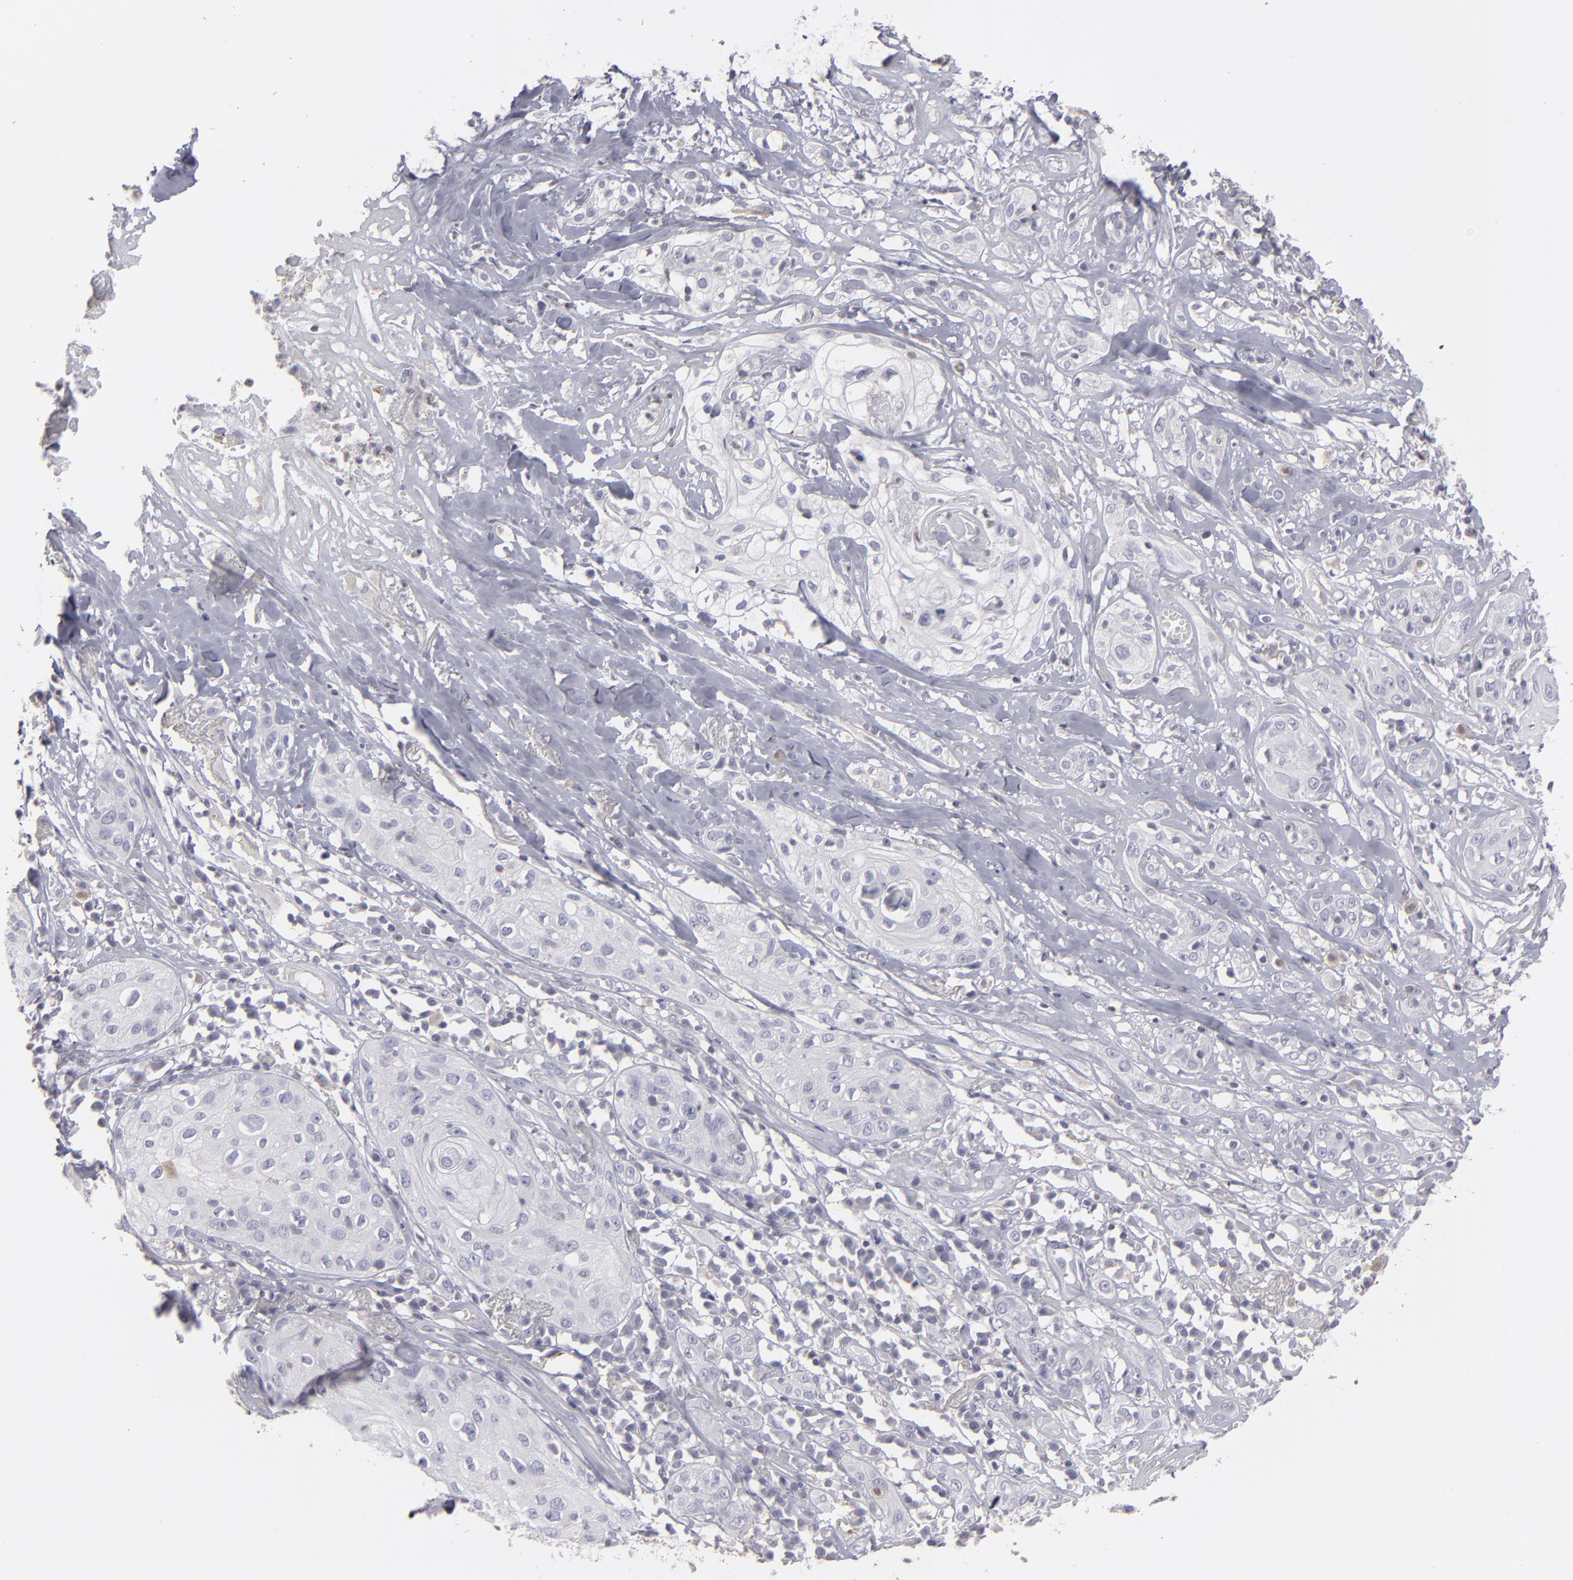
{"staining": {"intensity": "negative", "quantity": "none", "location": "none"}, "tissue": "skin cancer", "cell_type": "Tumor cells", "image_type": "cancer", "snomed": [{"axis": "morphology", "description": "Squamous cell carcinoma, NOS"}, {"axis": "topography", "description": "Skin"}], "caption": "Human skin cancer stained for a protein using immunohistochemistry reveals no staining in tumor cells.", "gene": "SEMA3G", "patient": {"sex": "male", "age": 65}}